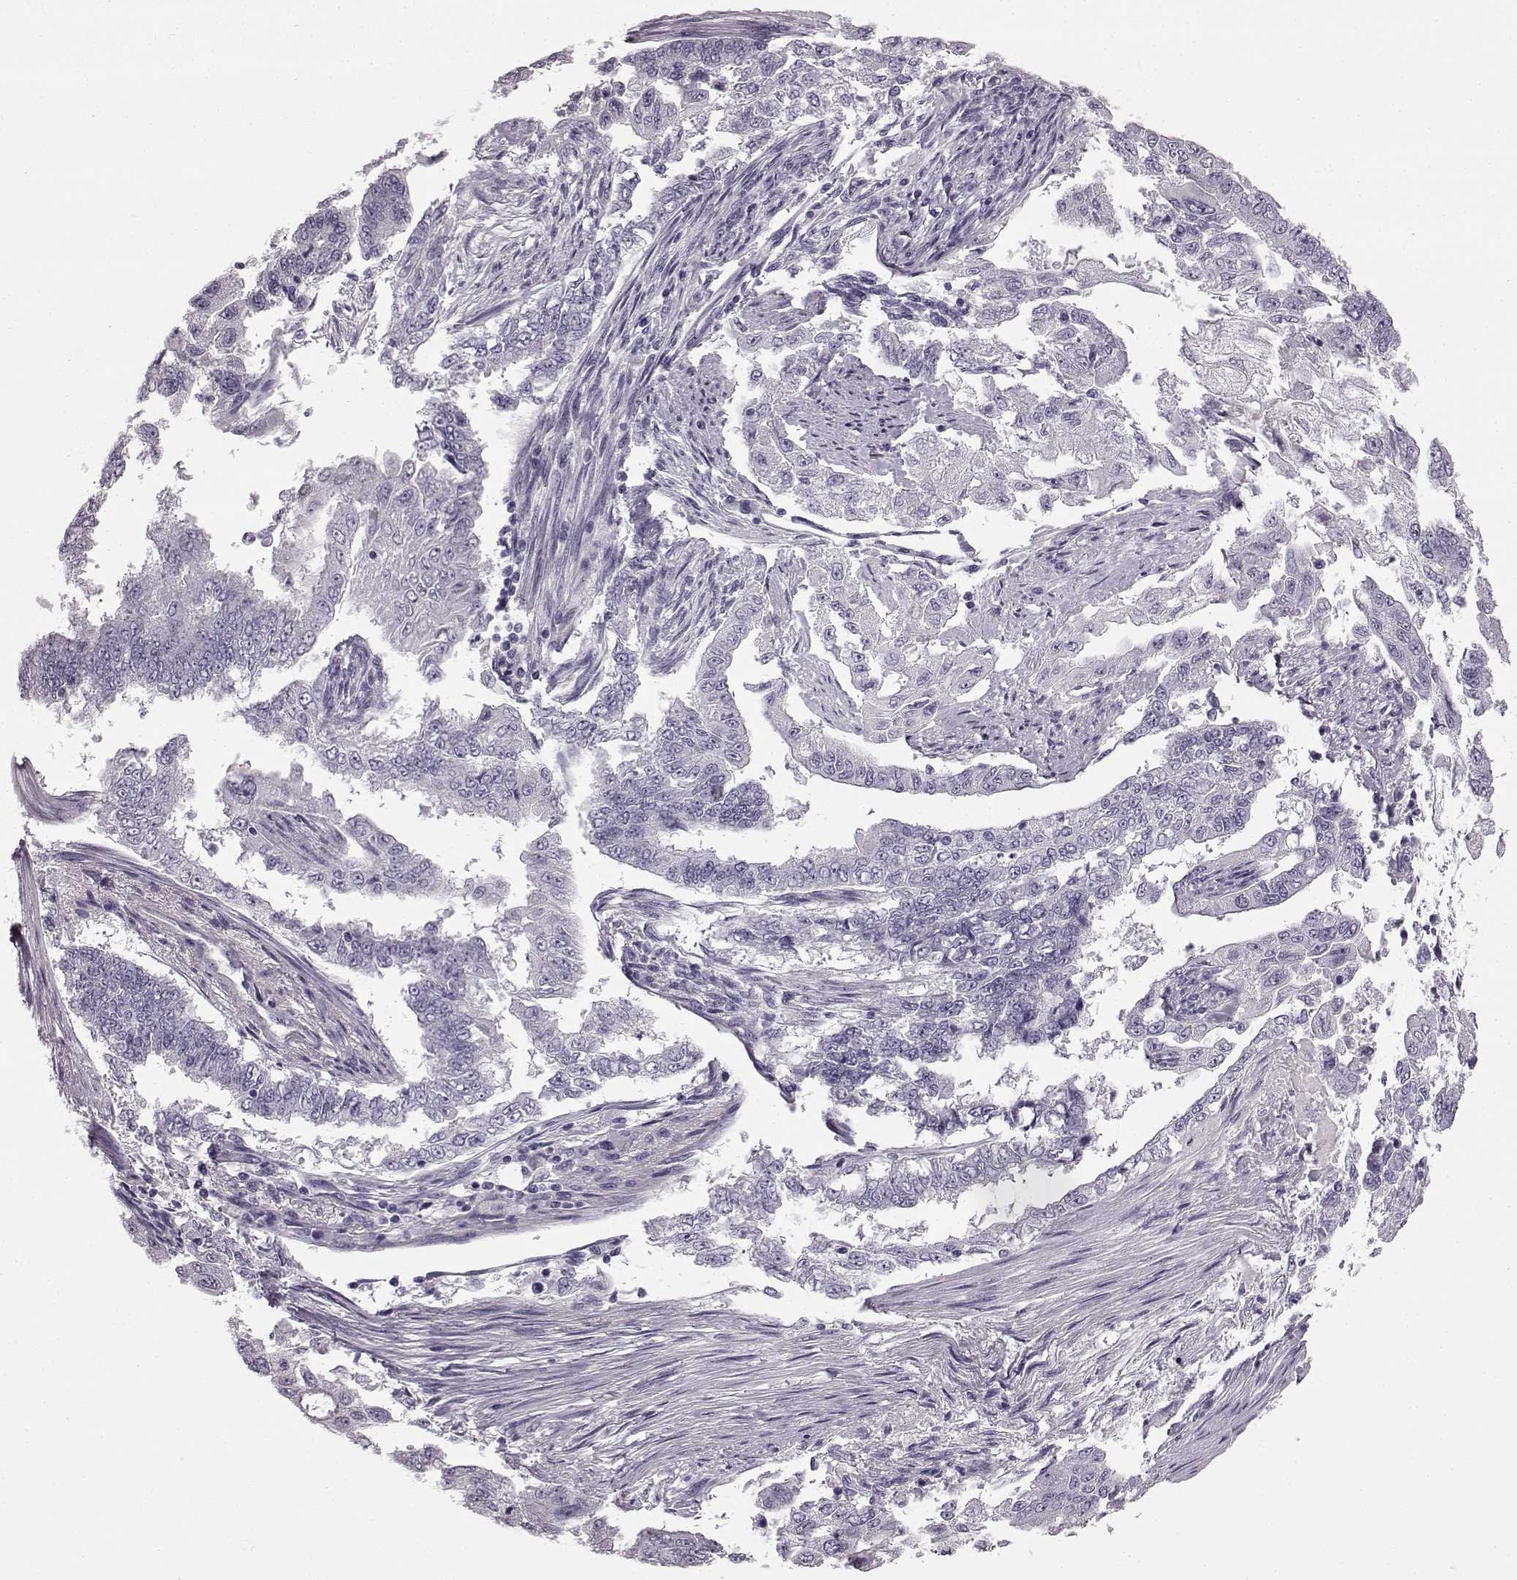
{"staining": {"intensity": "negative", "quantity": "none", "location": "none"}, "tissue": "endometrial cancer", "cell_type": "Tumor cells", "image_type": "cancer", "snomed": [{"axis": "morphology", "description": "Adenocarcinoma, NOS"}, {"axis": "topography", "description": "Uterus"}], "caption": "There is no significant positivity in tumor cells of endometrial cancer.", "gene": "PRPH2", "patient": {"sex": "female", "age": 59}}